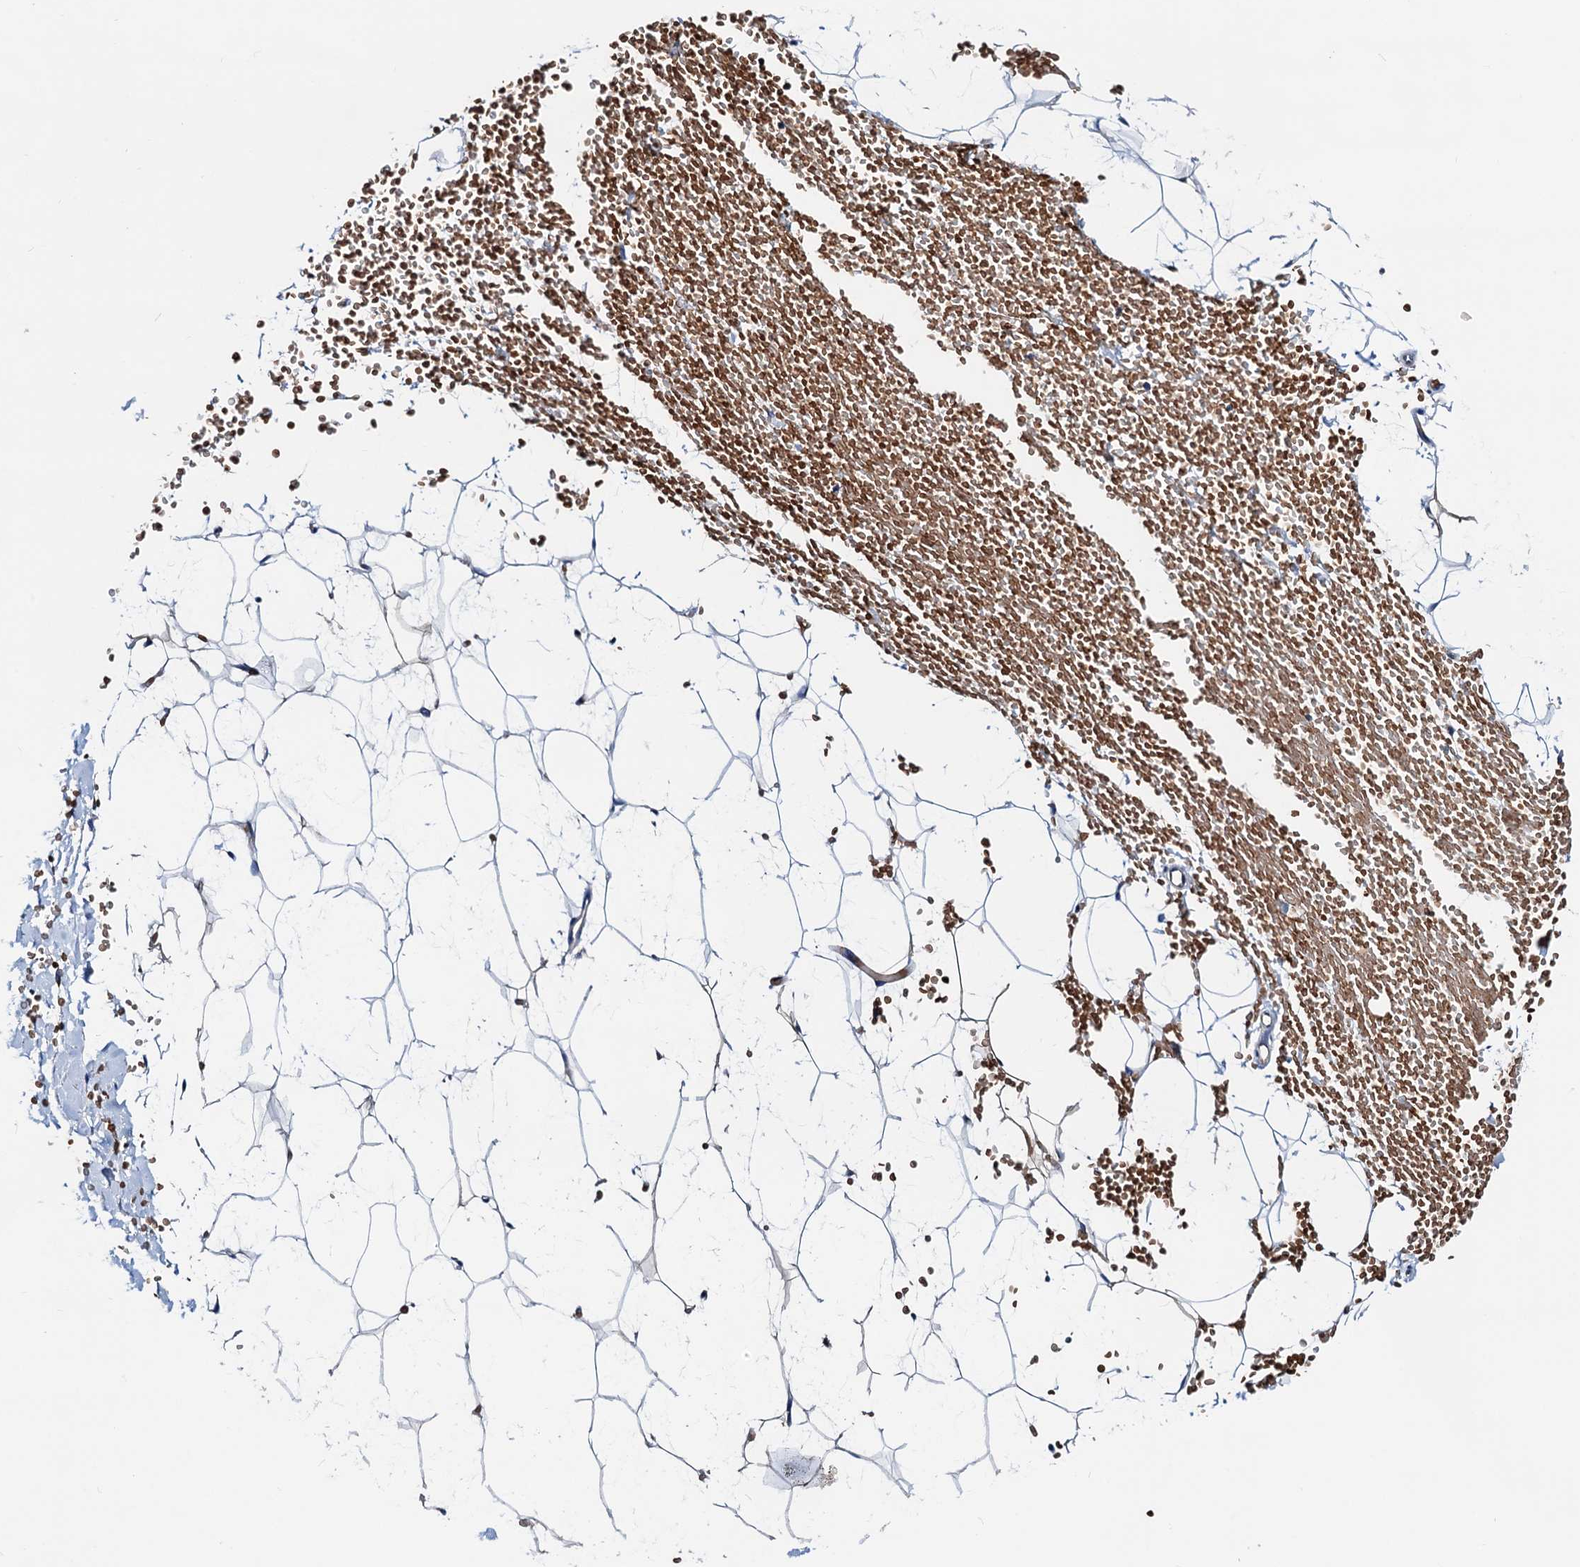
{"staining": {"intensity": "negative", "quantity": "none", "location": "none"}, "tissue": "adipose tissue", "cell_type": "Adipocytes", "image_type": "normal", "snomed": [{"axis": "morphology", "description": "Normal tissue, NOS"}, {"axis": "topography", "description": "Breast"}], "caption": "Adipose tissue stained for a protein using immunohistochemistry shows no expression adipocytes.", "gene": "GCOM1", "patient": {"sex": "female", "age": 23}}